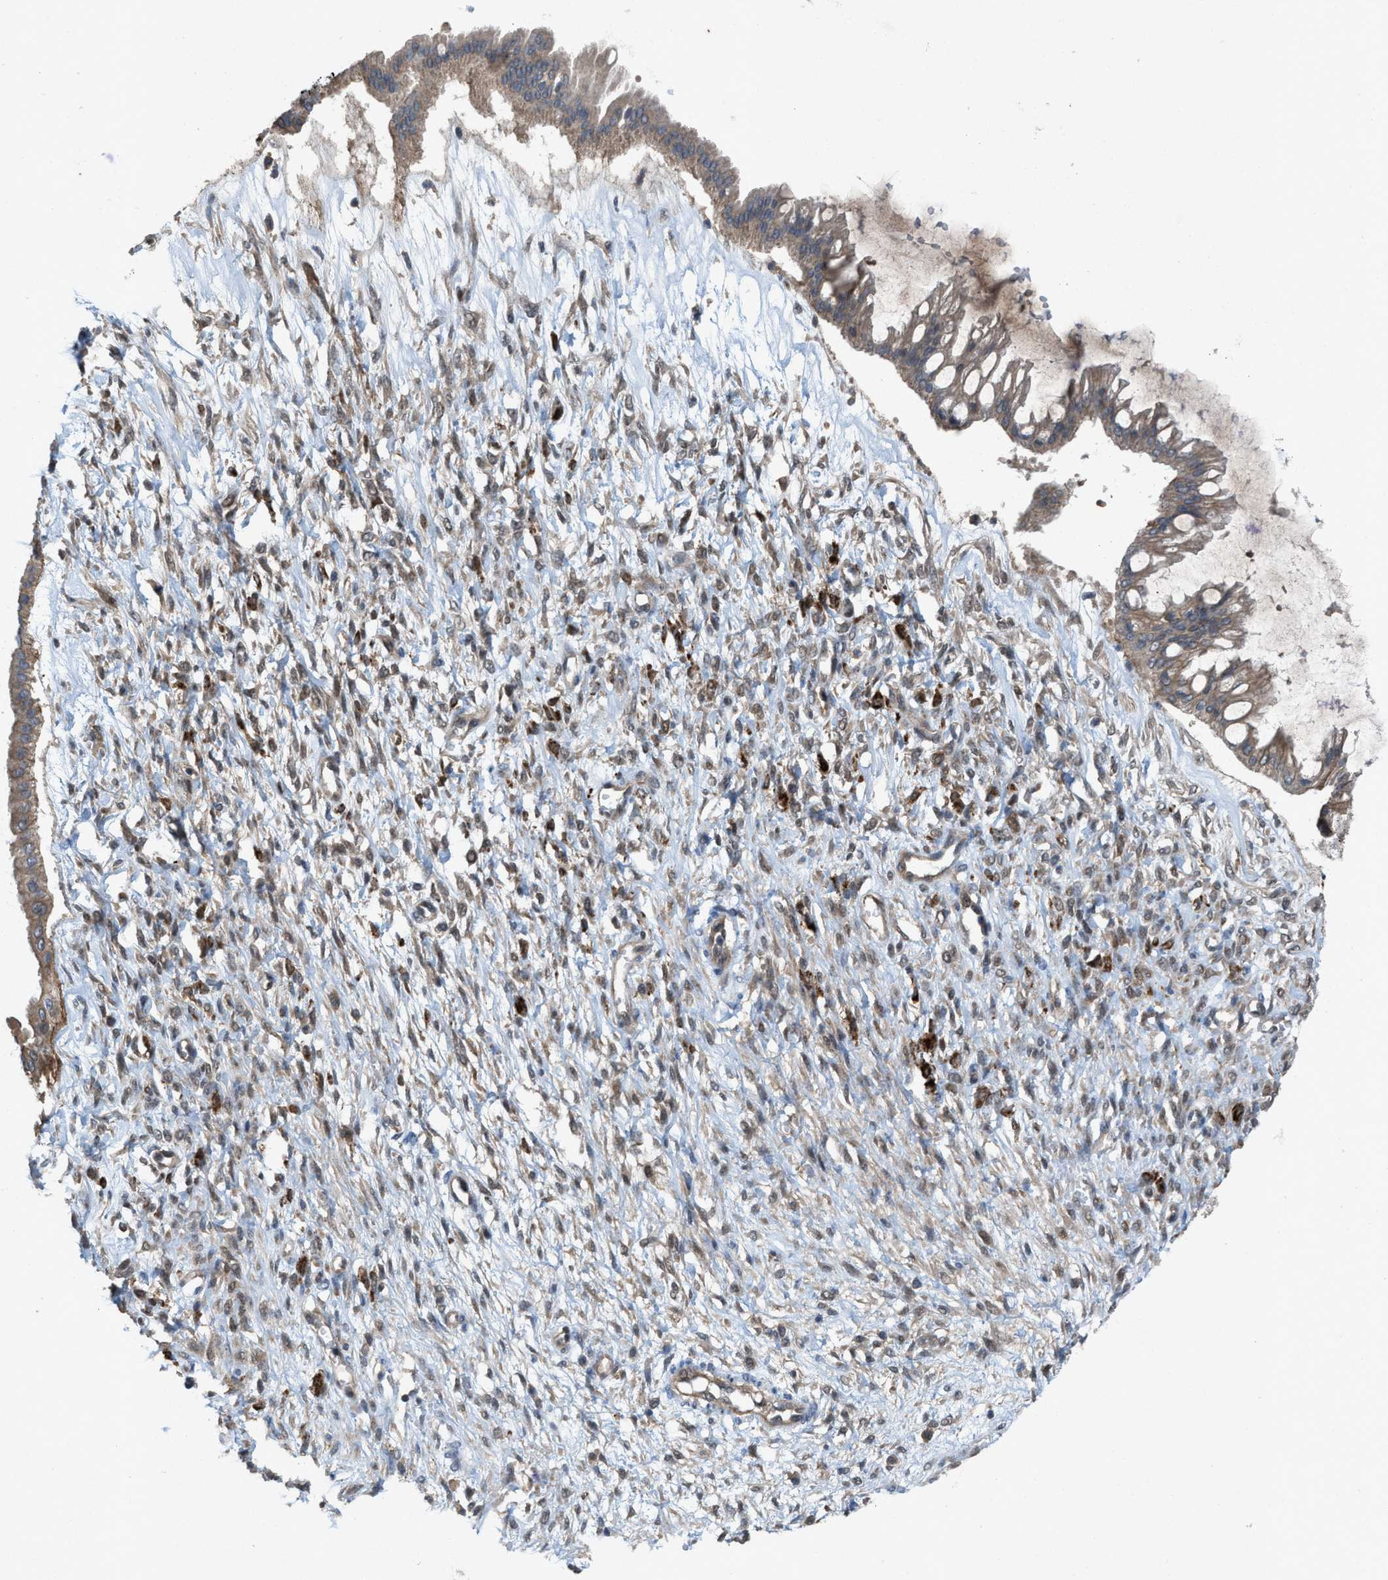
{"staining": {"intensity": "weak", "quantity": ">75%", "location": "cytoplasmic/membranous"}, "tissue": "ovarian cancer", "cell_type": "Tumor cells", "image_type": "cancer", "snomed": [{"axis": "morphology", "description": "Cystadenocarcinoma, mucinous, NOS"}, {"axis": "topography", "description": "Ovary"}], "caption": "Mucinous cystadenocarcinoma (ovarian) stained for a protein exhibits weak cytoplasmic/membranous positivity in tumor cells.", "gene": "PLAA", "patient": {"sex": "female", "age": 73}}